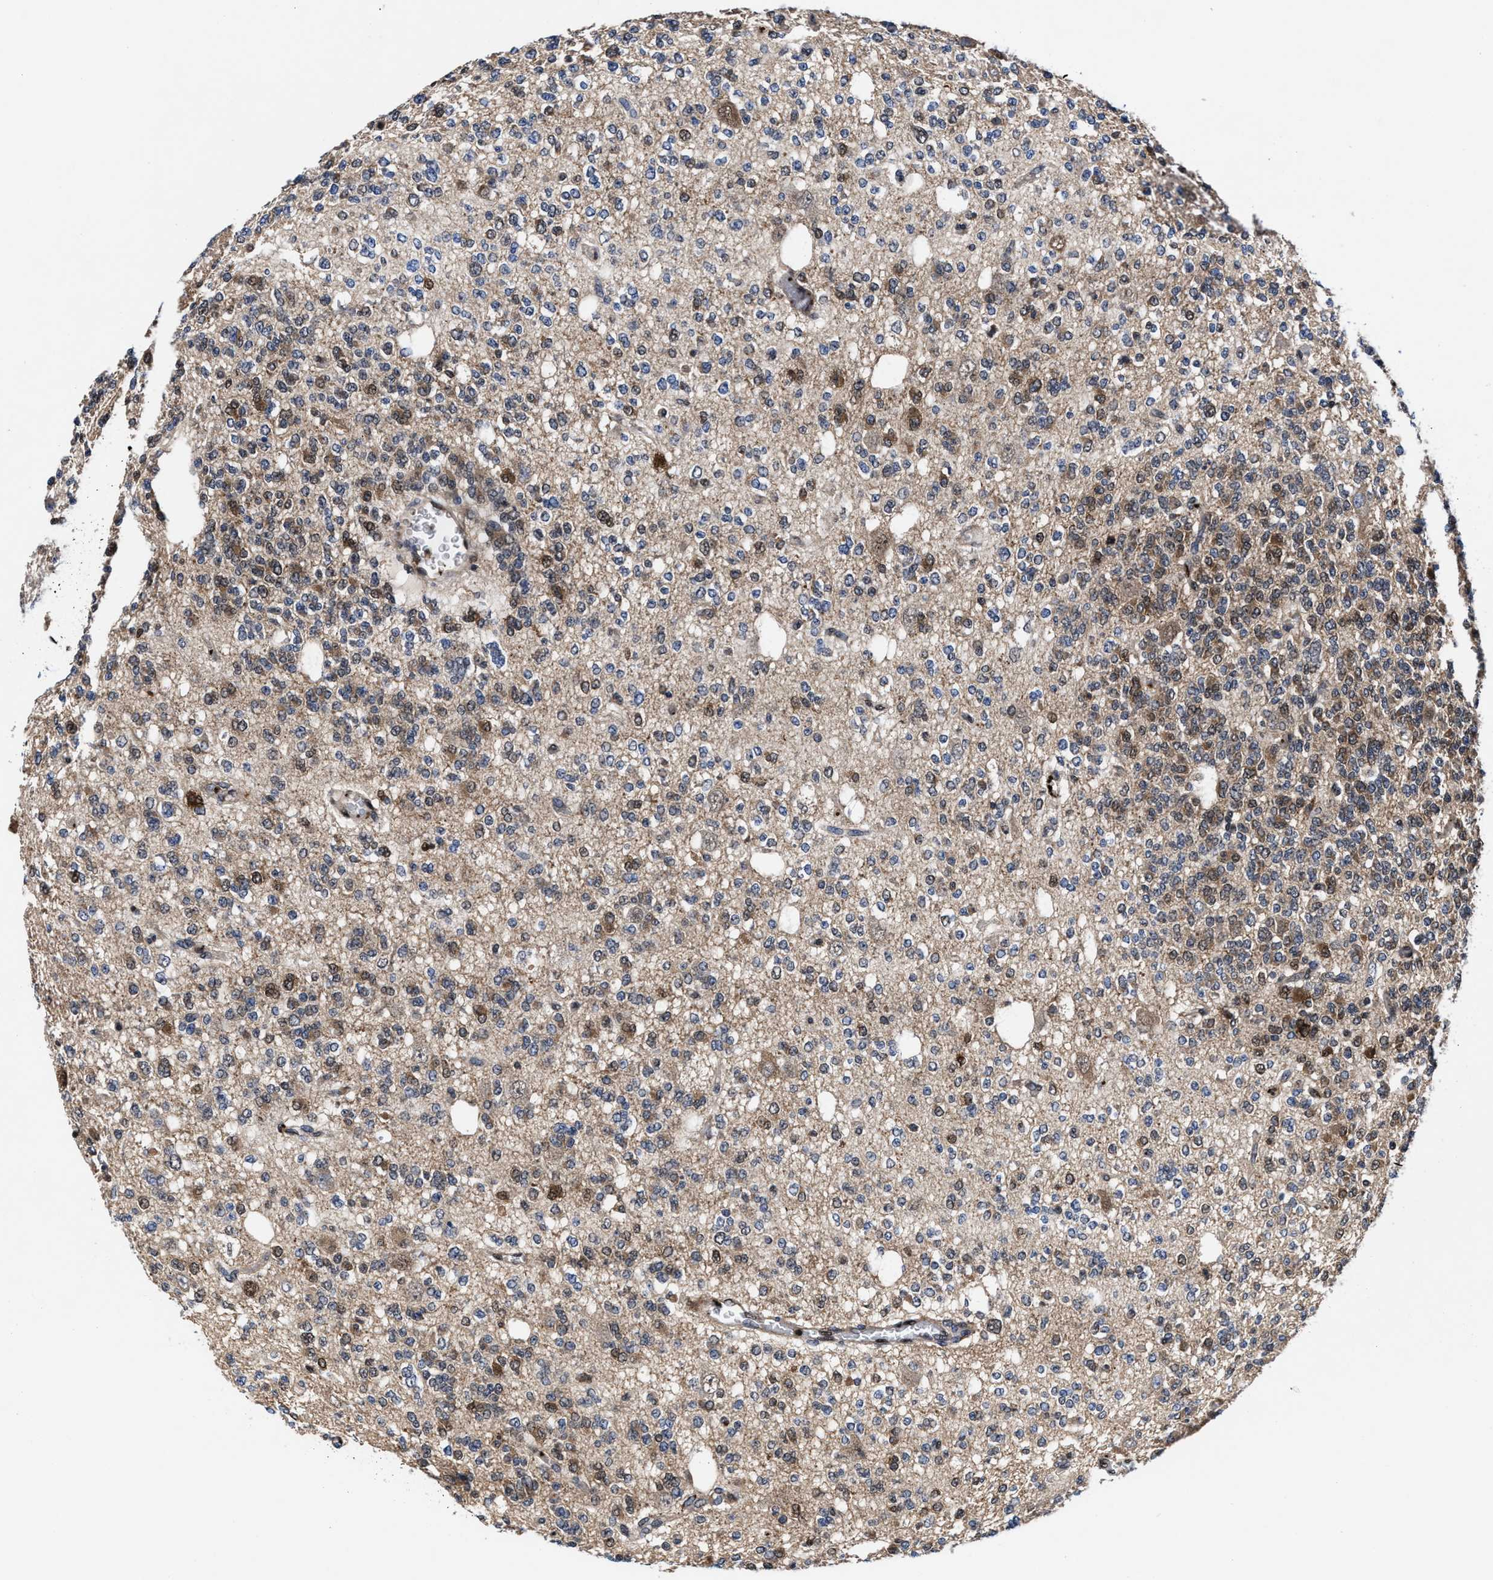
{"staining": {"intensity": "strong", "quantity": "<25%", "location": "cytoplasmic/membranous"}, "tissue": "glioma", "cell_type": "Tumor cells", "image_type": "cancer", "snomed": [{"axis": "morphology", "description": "Glioma, malignant, Low grade"}, {"axis": "topography", "description": "Brain"}], "caption": "Immunohistochemical staining of human malignant low-grade glioma reveals medium levels of strong cytoplasmic/membranous protein positivity in about <25% of tumor cells.", "gene": "ACLY", "patient": {"sex": "male", "age": 38}}